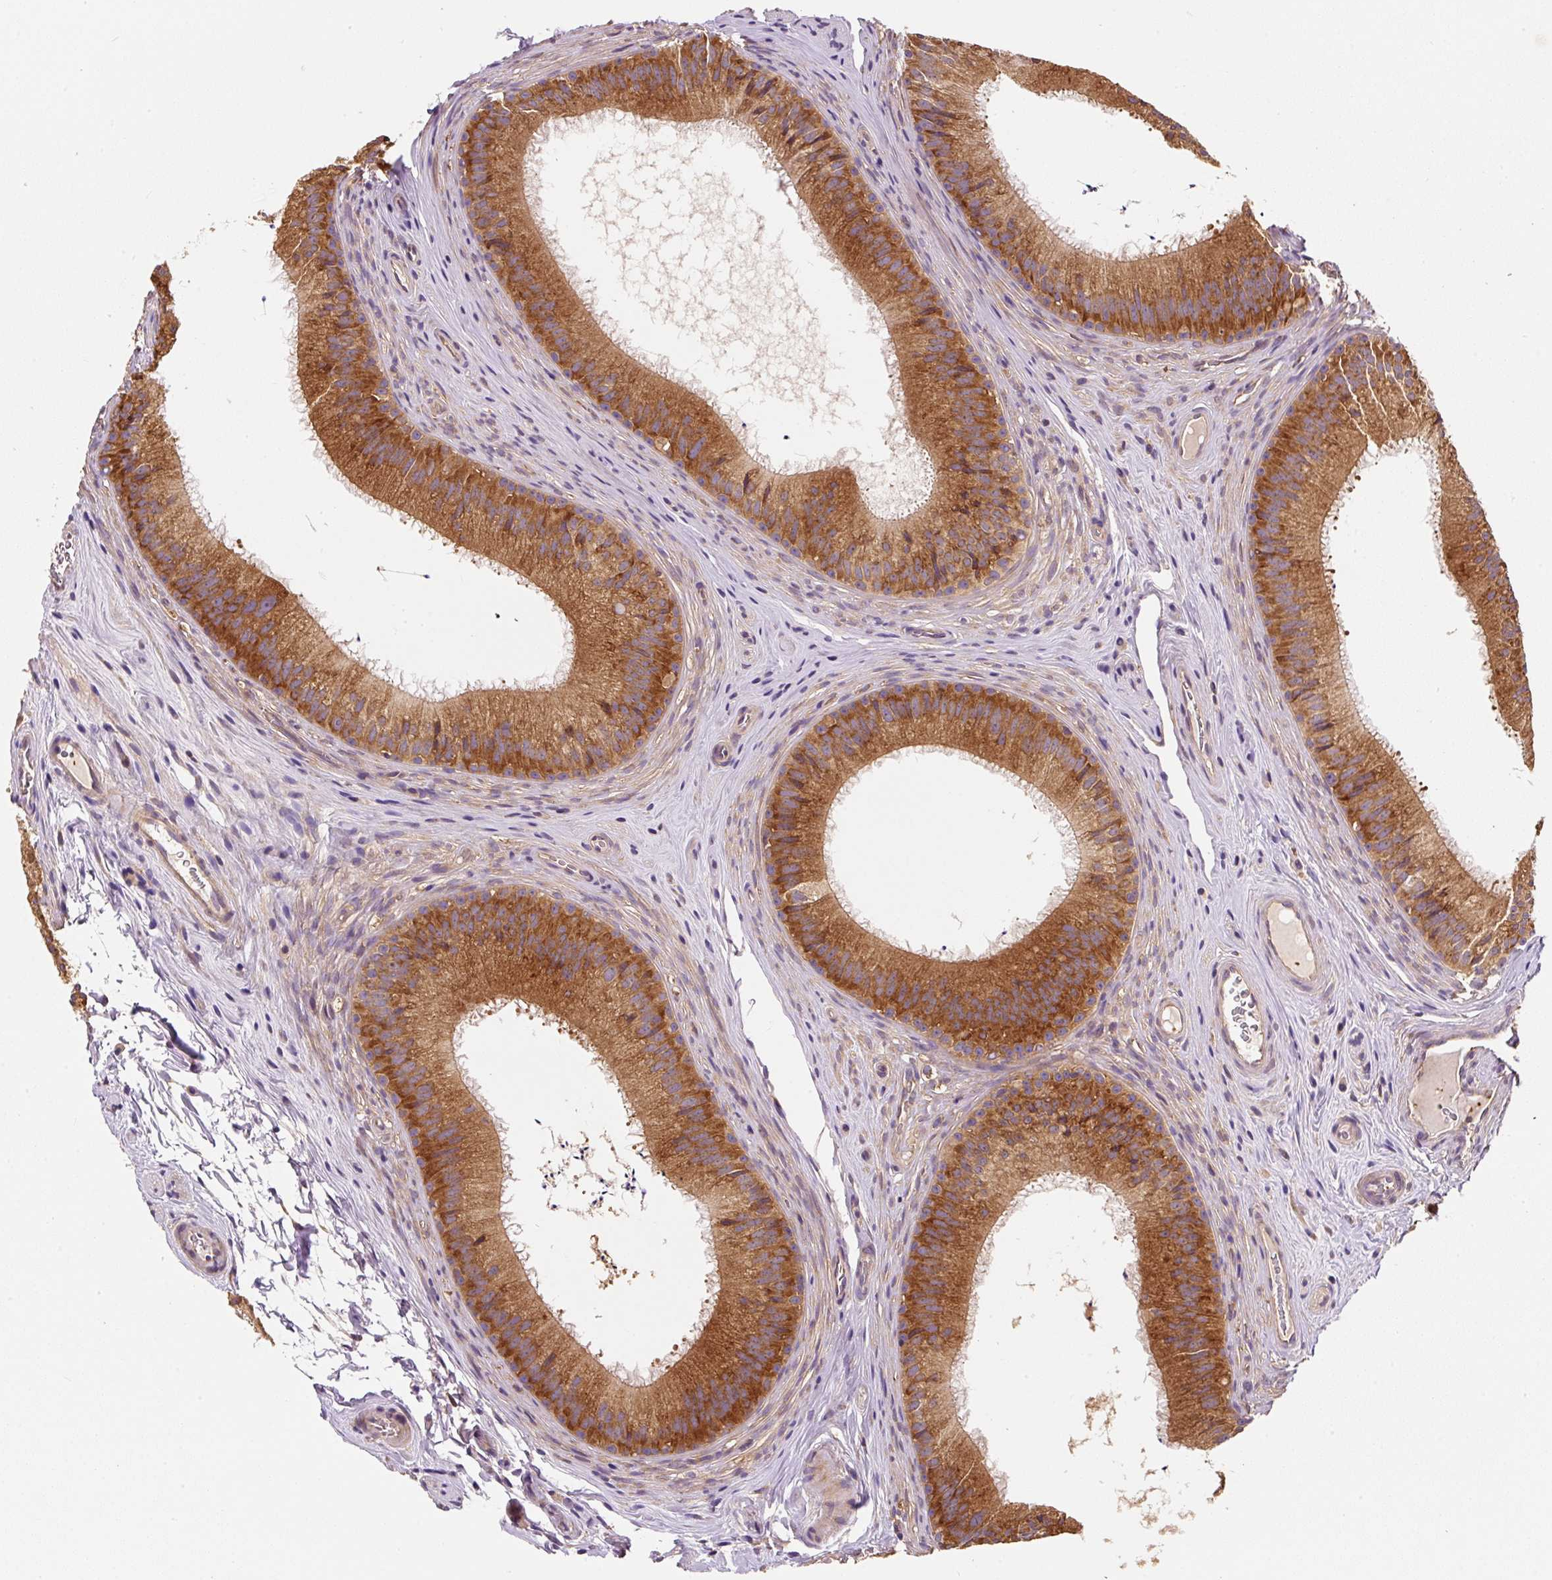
{"staining": {"intensity": "strong", "quantity": ">75%", "location": "cytoplasmic/membranous"}, "tissue": "epididymis", "cell_type": "Glandular cells", "image_type": "normal", "snomed": [{"axis": "morphology", "description": "Normal tissue, NOS"}, {"axis": "topography", "description": "Epididymis"}], "caption": "Immunohistochemistry (IHC) histopathology image of unremarkable human epididymis stained for a protein (brown), which displays high levels of strong cytoplasmic/membranous positivity in approximately >75% of glandular cells.", "gene": "EIF2S2", "patient": {"sex": "male", "age": 24}}